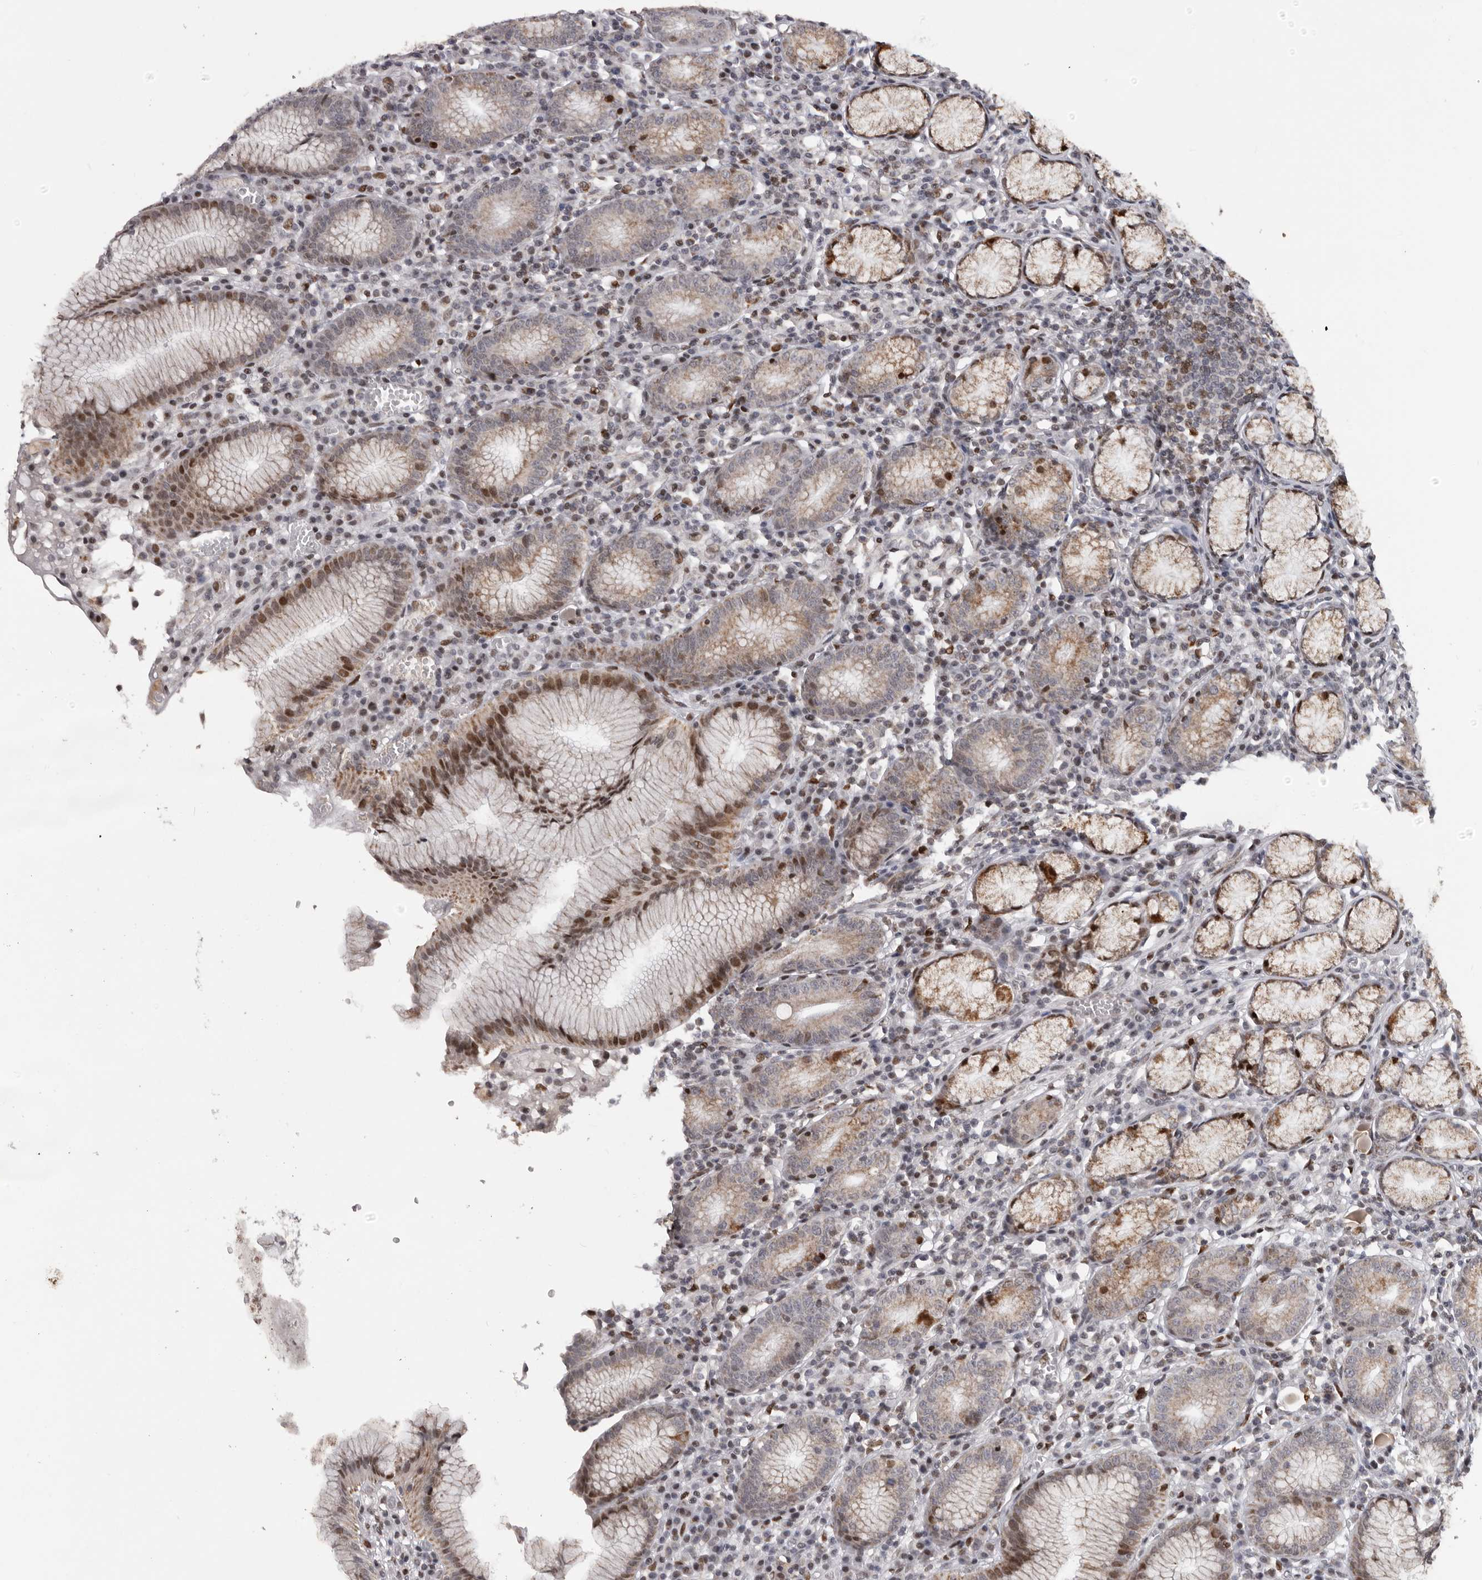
{"staining": {"intensity": "strong", "quantity": ">75%", "location": "cytoplasmic/membranous,nuclear"}, "tissue": "stomach", "cell_type": "Glandular cells", "image_type": "normal", "snomed": [{"axis": "morphology", "description": "Normal tissue, NOS"}, {"axis": "topography", "description": "Stomach"}], "caption": "Immunohistochemical staining of unremarkable stomach exhibits high levels of strong cytoplasmic/membranous,nuclear expression in approximately >75% of glandular cells. The staining was performed using DAB, with brown indicating positive protein expression. Nuclei are stained blue with hematoxylin.", "gene": "C17orf99", "patient": {"sex": "male", "age": 55}}